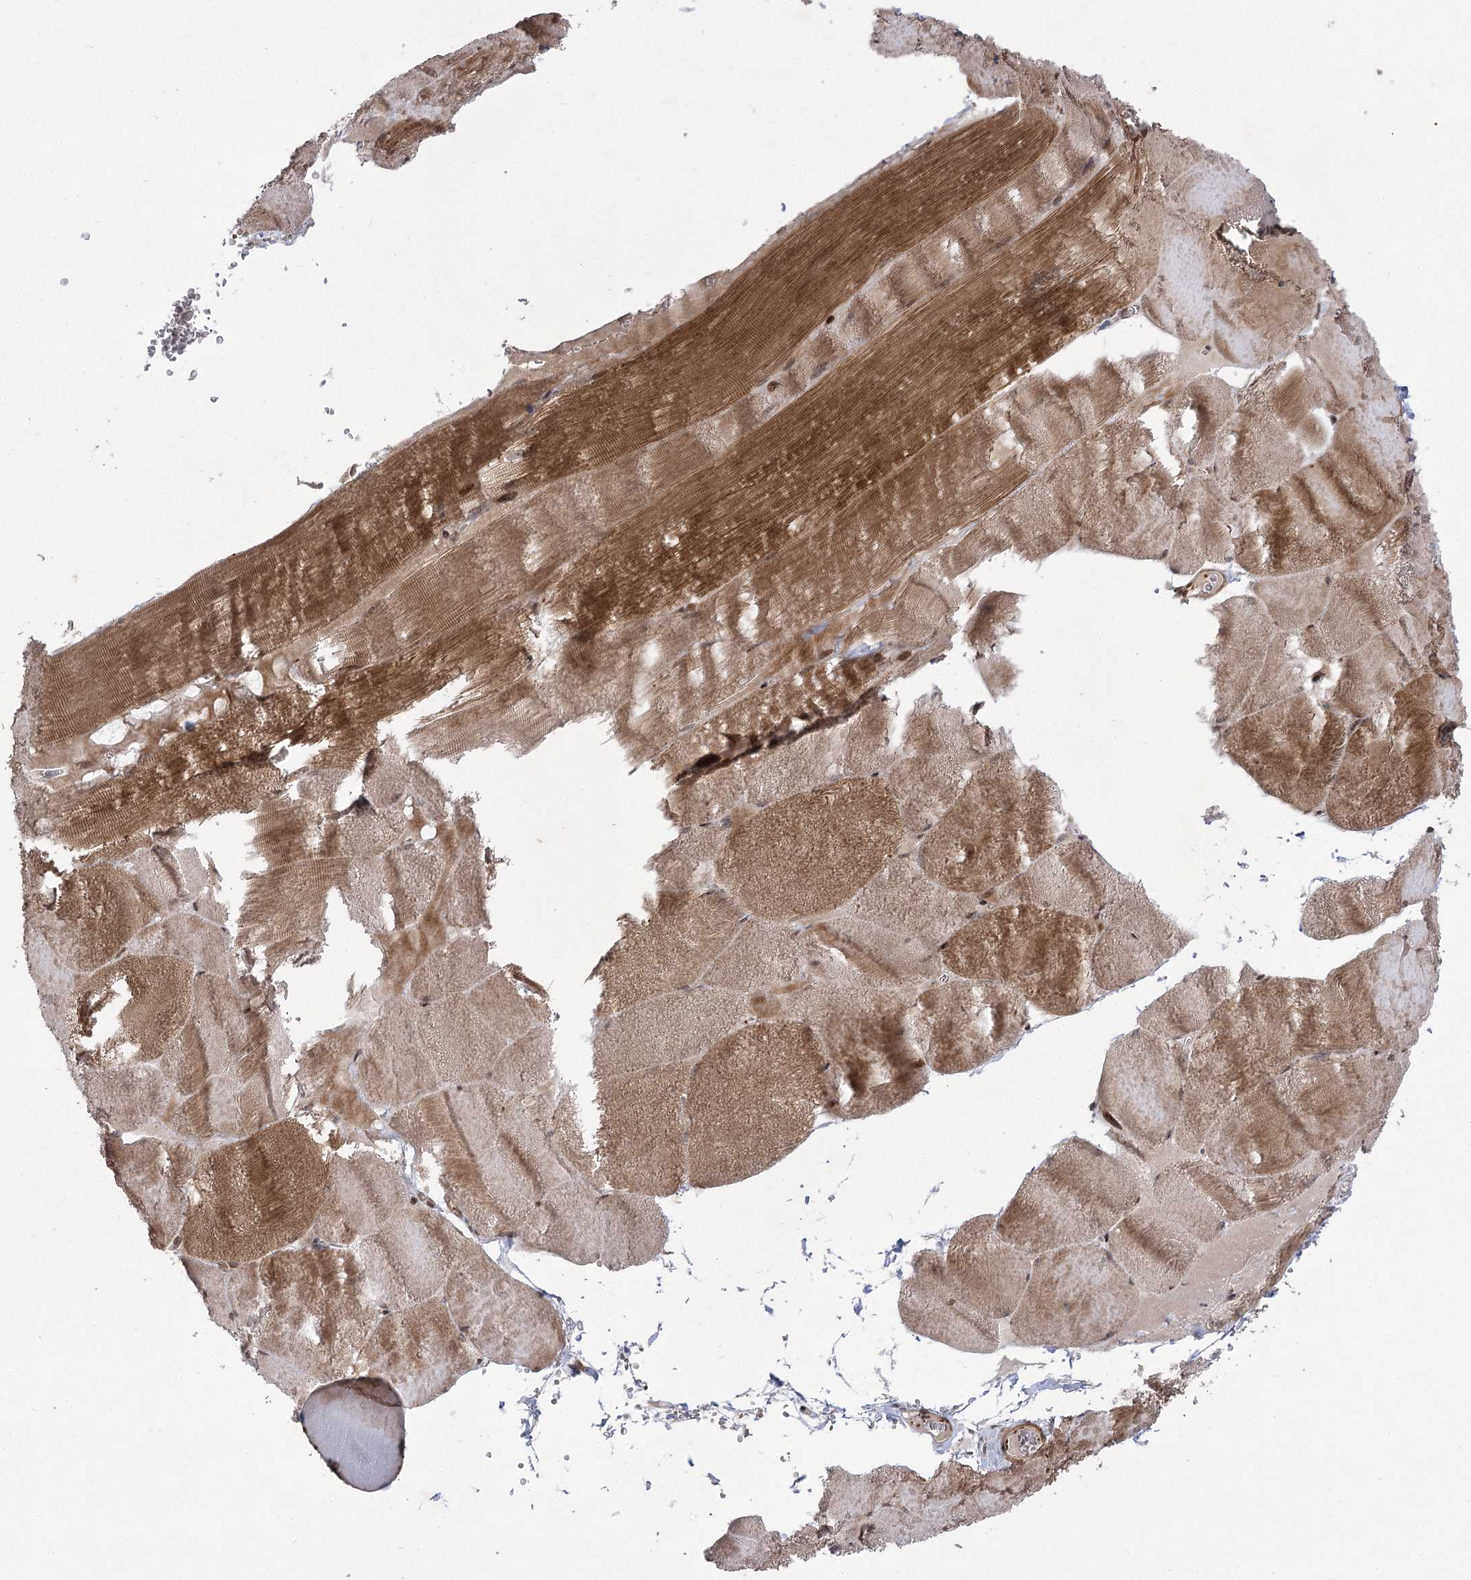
{"staining": {"intensity": "moderate", "quantity": ">75%", "location": "cytoplasmic/membranous,nuclear"}, "tissue": "skeletal muscle", "cell_type": "Myocytes", "image_type": "normal", "snomed": [{"axis": "morphology", "description": "Normal tissue, NOS"}, {"axis": "morphology", "description": "Basal cell carcinoma"}, {"axis": "topography", "description": "Skeletal muscle"}], "caption": "Skeletal muscle stained with immunohistochemistry shows moderate cytoplasmic/membranous,nuclear staining in approximately >75% of myocytes. (Stains: DAB in brown, nuclei in blue, Microscopy: brightfield microscopy at high magnification).", "gene": "TENM2", "patient": {"sex": "female", "age": 64}}